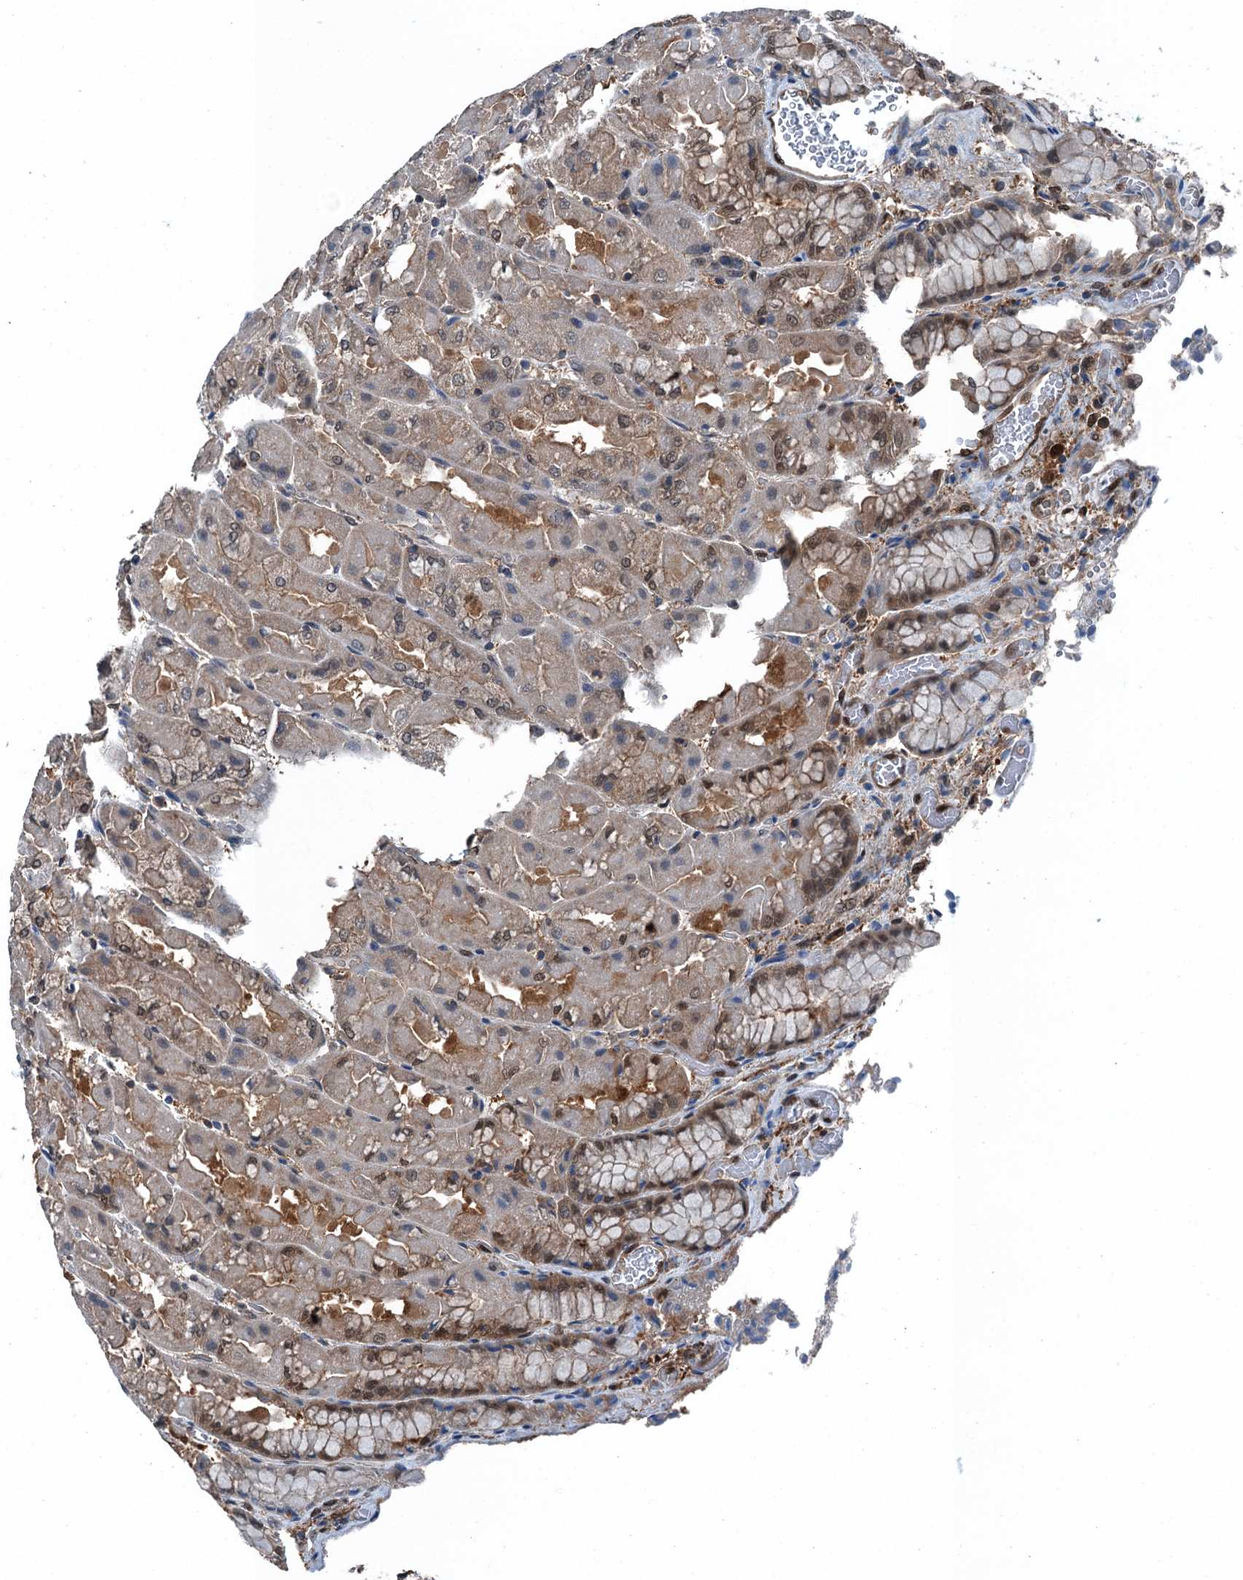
{"staining": {"intensity": "strong", "quantity": "<25%", "location": "cytoplasmic/membranous,nuclear"}, "tissue": "stomach", "cell_type": "Glandular cells", "image_type": "normal", "snomed": [{"axis": "morphology", "description": "Normal tissue, NOS"}, {"axis": "topography", "description": "Stomach"}], "caption": "DAB (3,3'-diaminobenzidine) immunohistochemical staining of unremarkable stomach shows strong cytoplasmic/membranous,nuclear protein expression in approximately <25% of glandular cells.", "gene": "RNH1", "patient": {"sex": "female", "age": 61}}